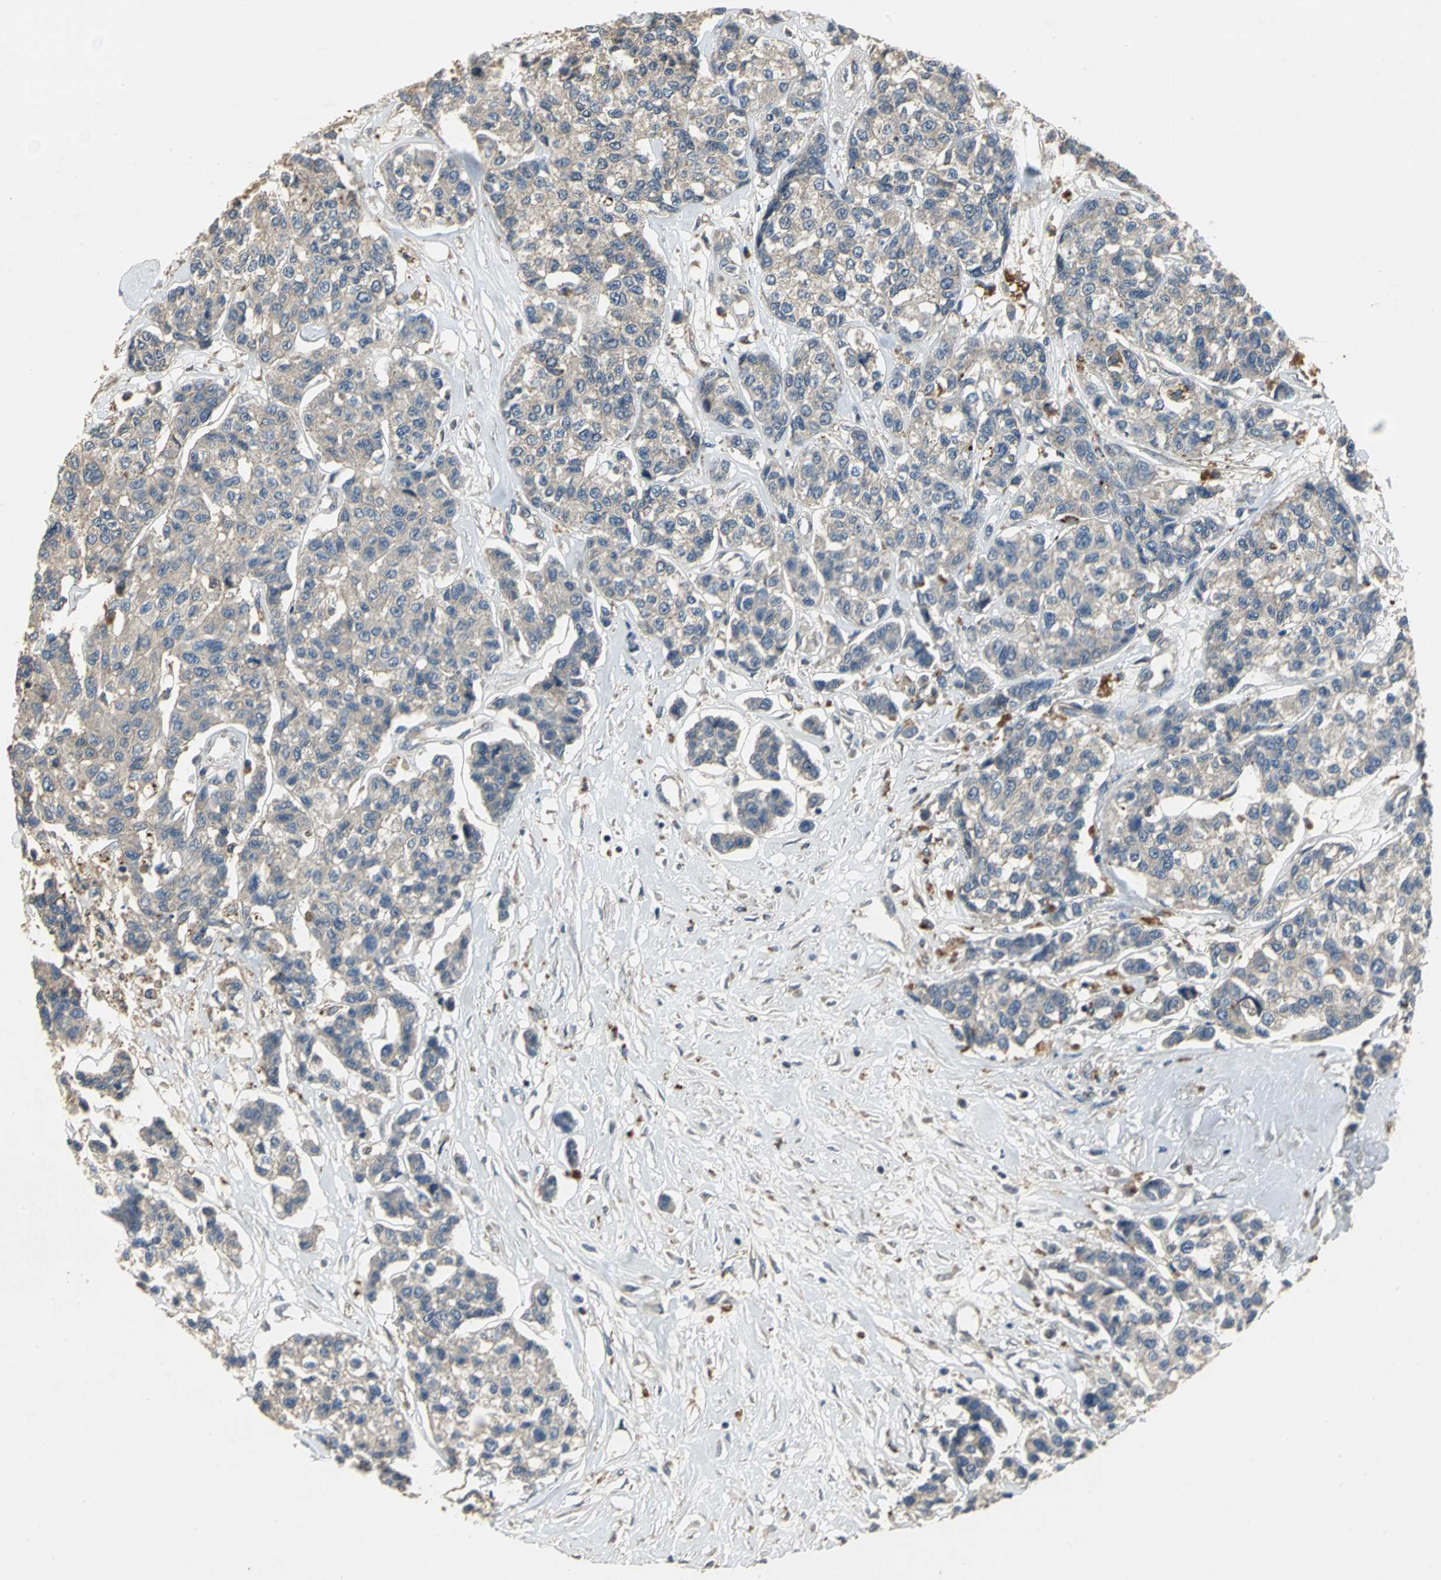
{"staining": {"intensity": "weak", "quantity": ">75%", "location": "cytoplasmic/membranous"}, "tissue": "breast cancer", "cell_type": "Tumor cells", "image_type": "cancer", "snomed": [{"axis": "morphology", "description": "Duct carcinoma"}, {"axis": "topography", "description": "Breast"}], "caption": "A low amount of weak cytoplasmic/membranous staining is appreciated in about >75% of tumor cells in intraductal carcinoma (breast) tissue.", "gene": "MET", "patient": {"sex": "female", "age": 51}}